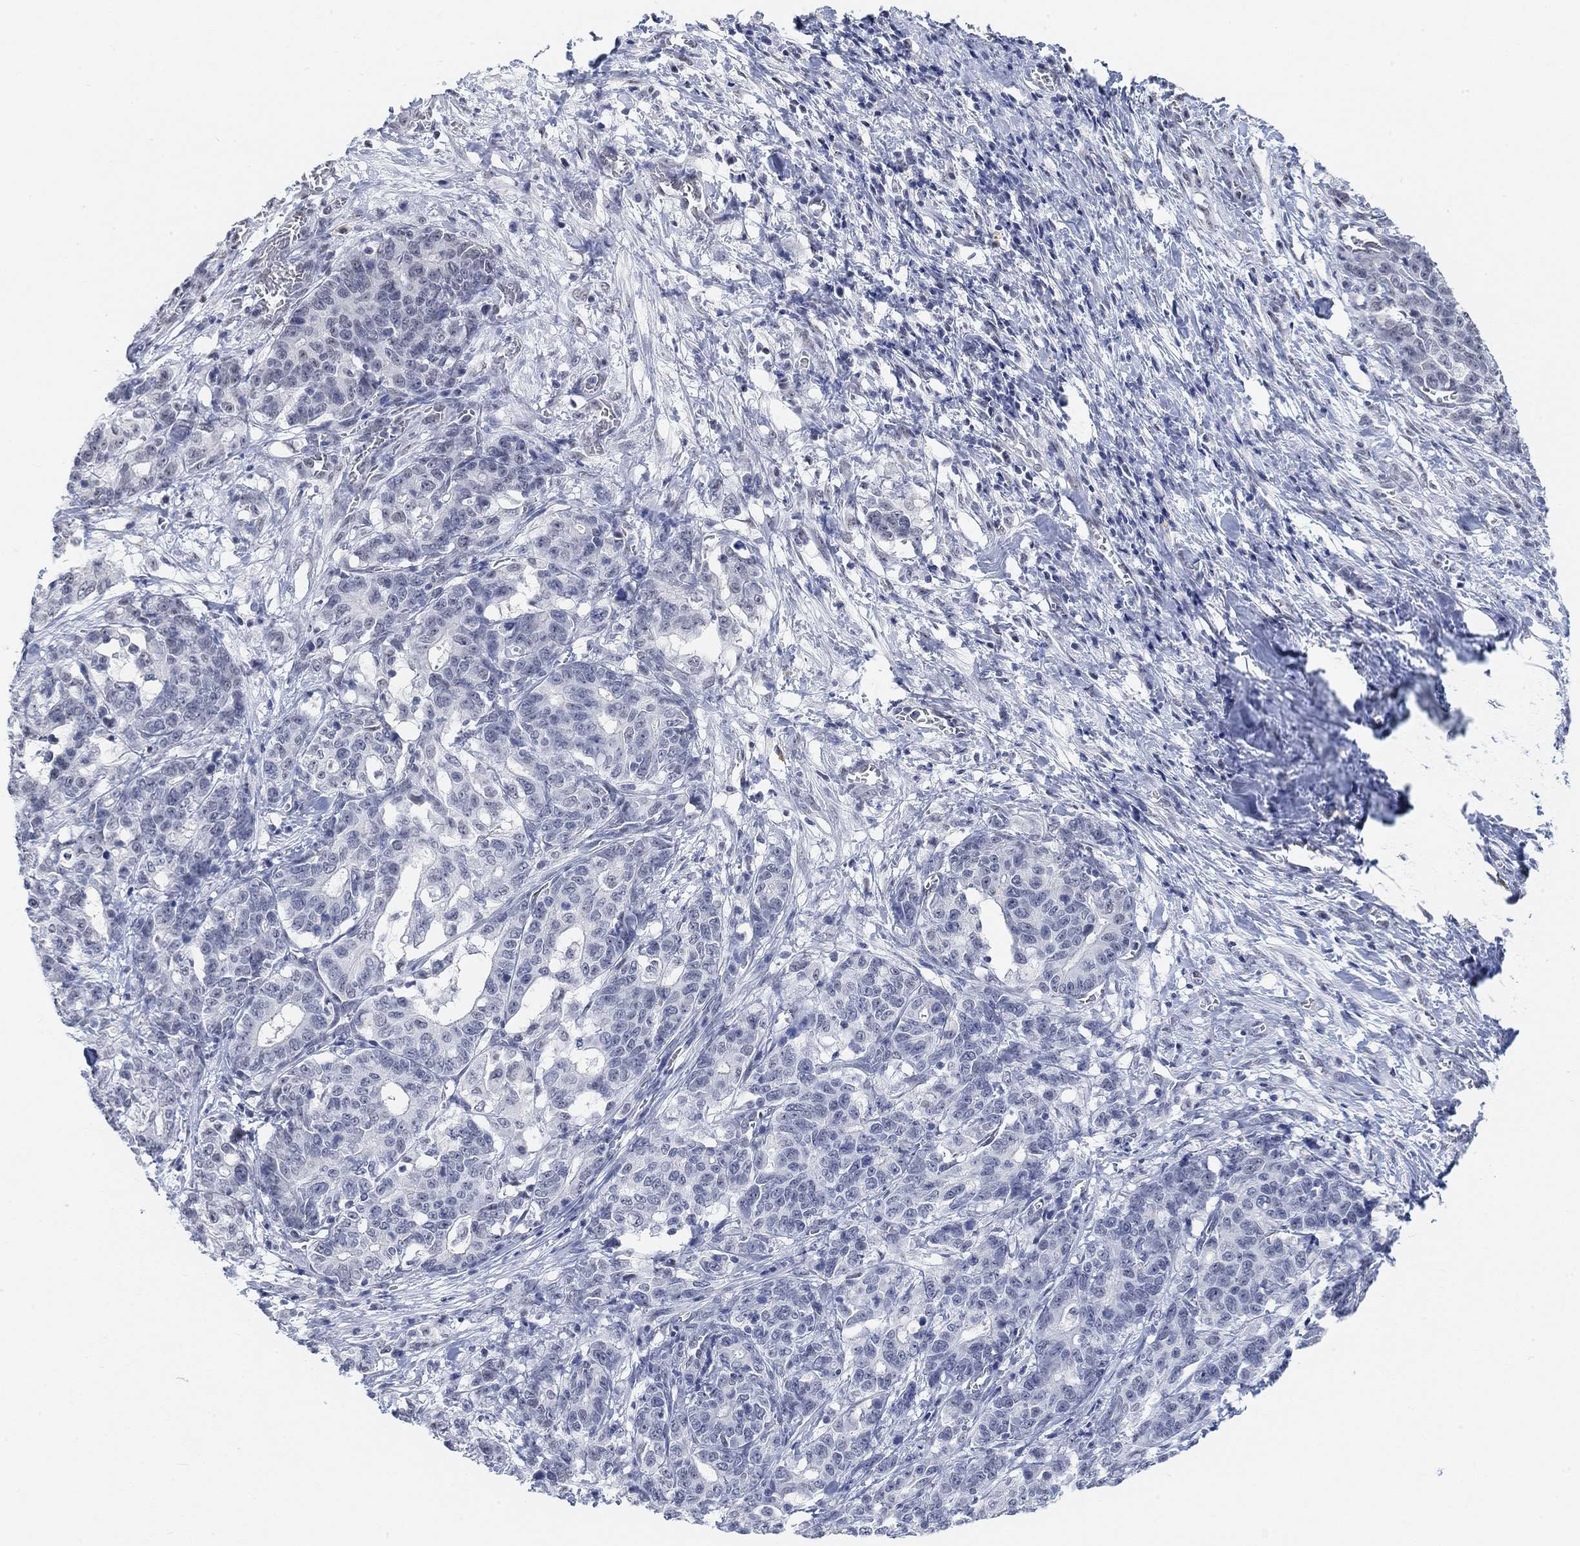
{"staining": {"intensity": "negative", "quantity": "none", "location": "none"}, "tissue": "stomach cancer", "cell_type": "Tumor cells", "image_type": "cancer", "snomed": [{"axis": "morphology", "description": "Normal tissue, NOS"}, {"axis": "morphology", "description": "Adenocarcinoma, NOS"}, {"axis": "topography", "description": "Stomach"}], "caption": "High magnification brightfield microscopy of adenocarcinoma (stomach) stained with DAB (brown) and counterstained with hematoxylin (blue): tumor cells show no significant positivity.", "gene": "PURG", "patient": {"sex": "female", "age": 64}}